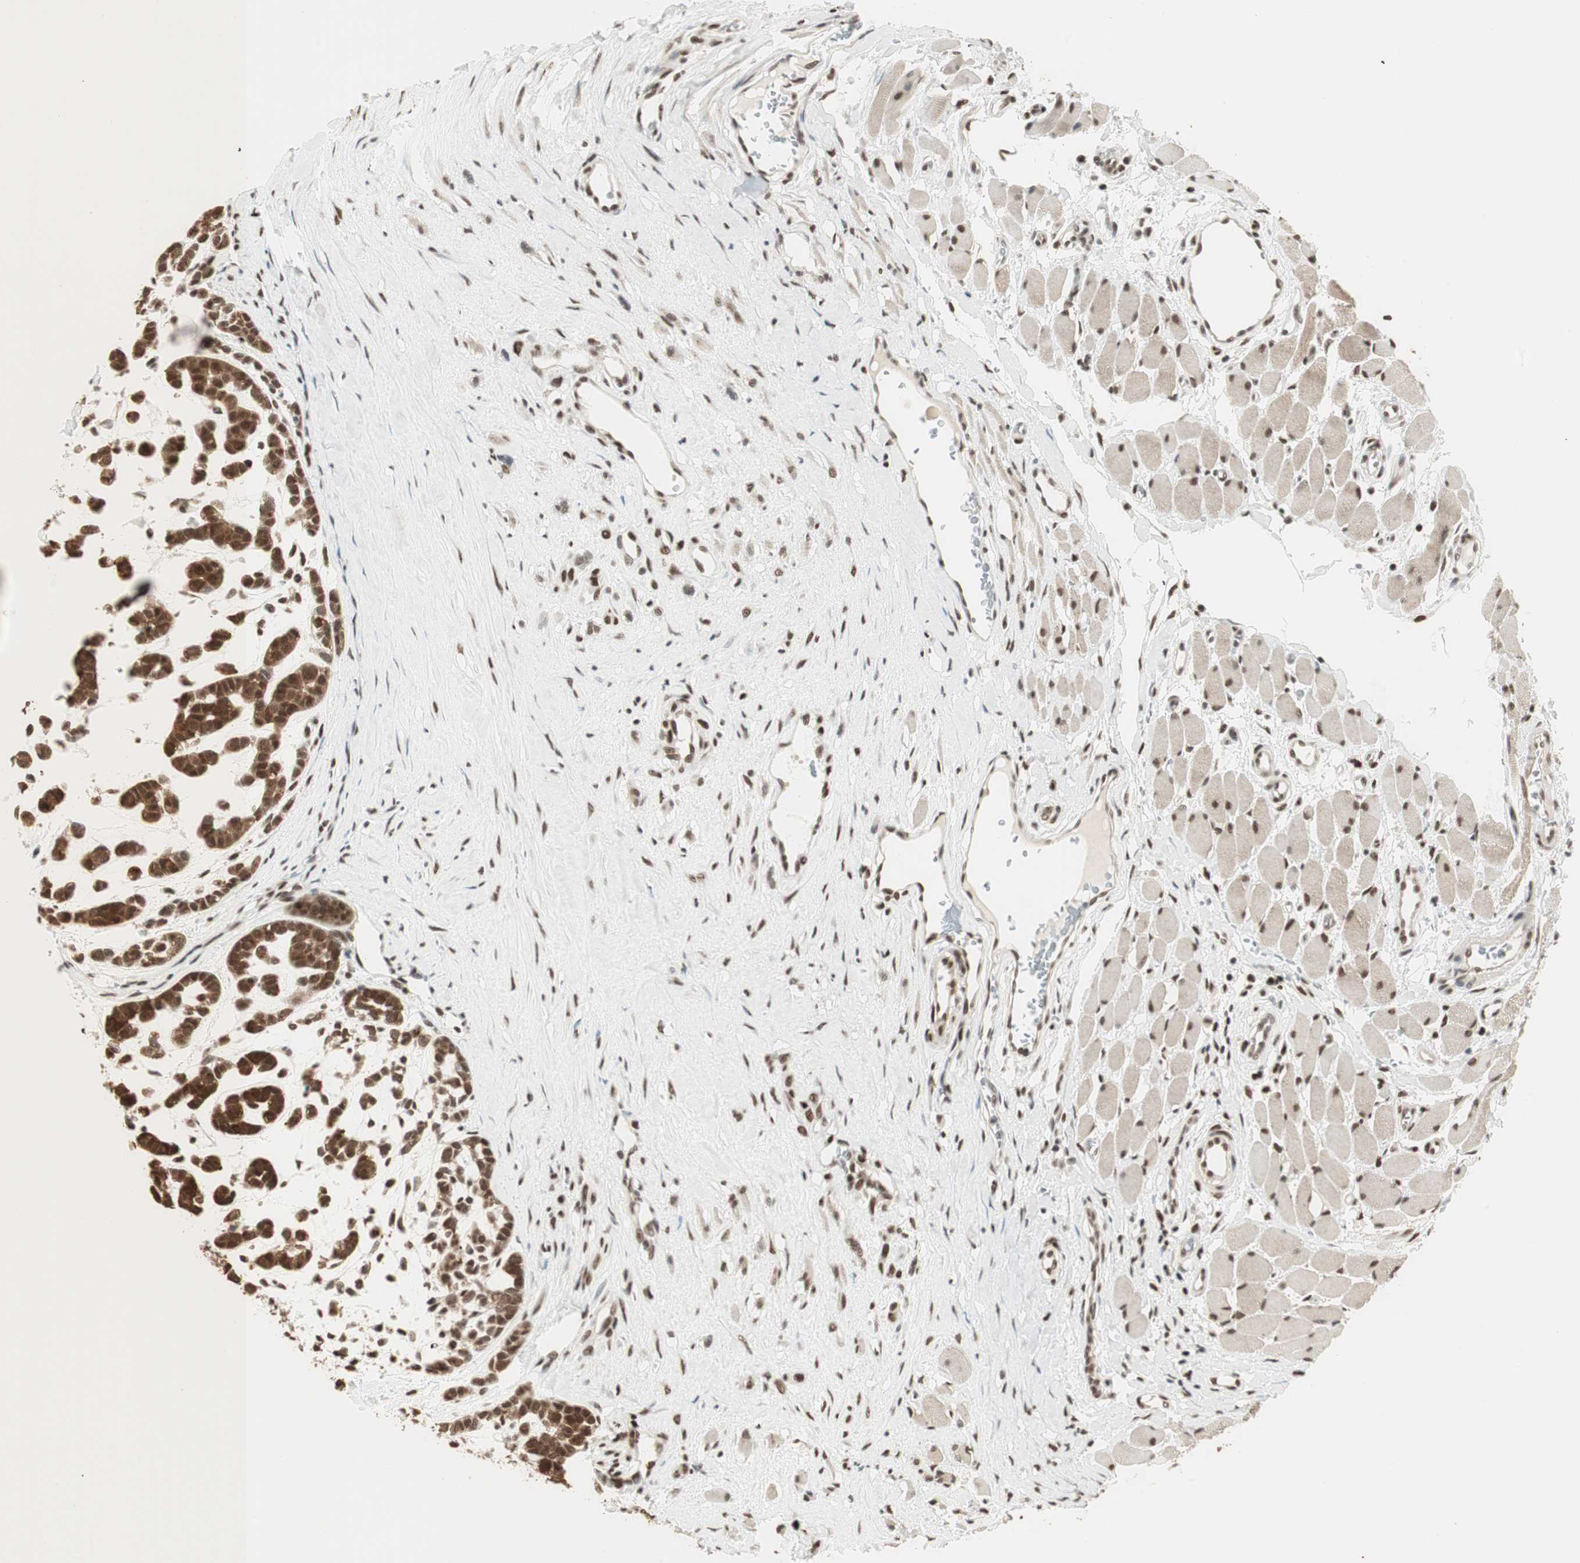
{"staining": {"intensity": "strong", "quantity": ">75%", "location": "nuclear"}, "tissue": "head and neck cancer", "cell_type": "Tumor cells", "image_type": "cancer", "snomed": [{"axis": "morphology", "description": "Adenocarcinoma, NOS"}, {"axis": "morphology", "description": "Adenoma, NOS"}, {"axis": "topography", "description": "Head-Neck"}], "caption": "Human adenocarcinoma (head and neck) stained with a protein marker reveals strong staining in tumor cells.", "gene": "SMARCE1", "patient": {"sex": "female", "age": 55}}